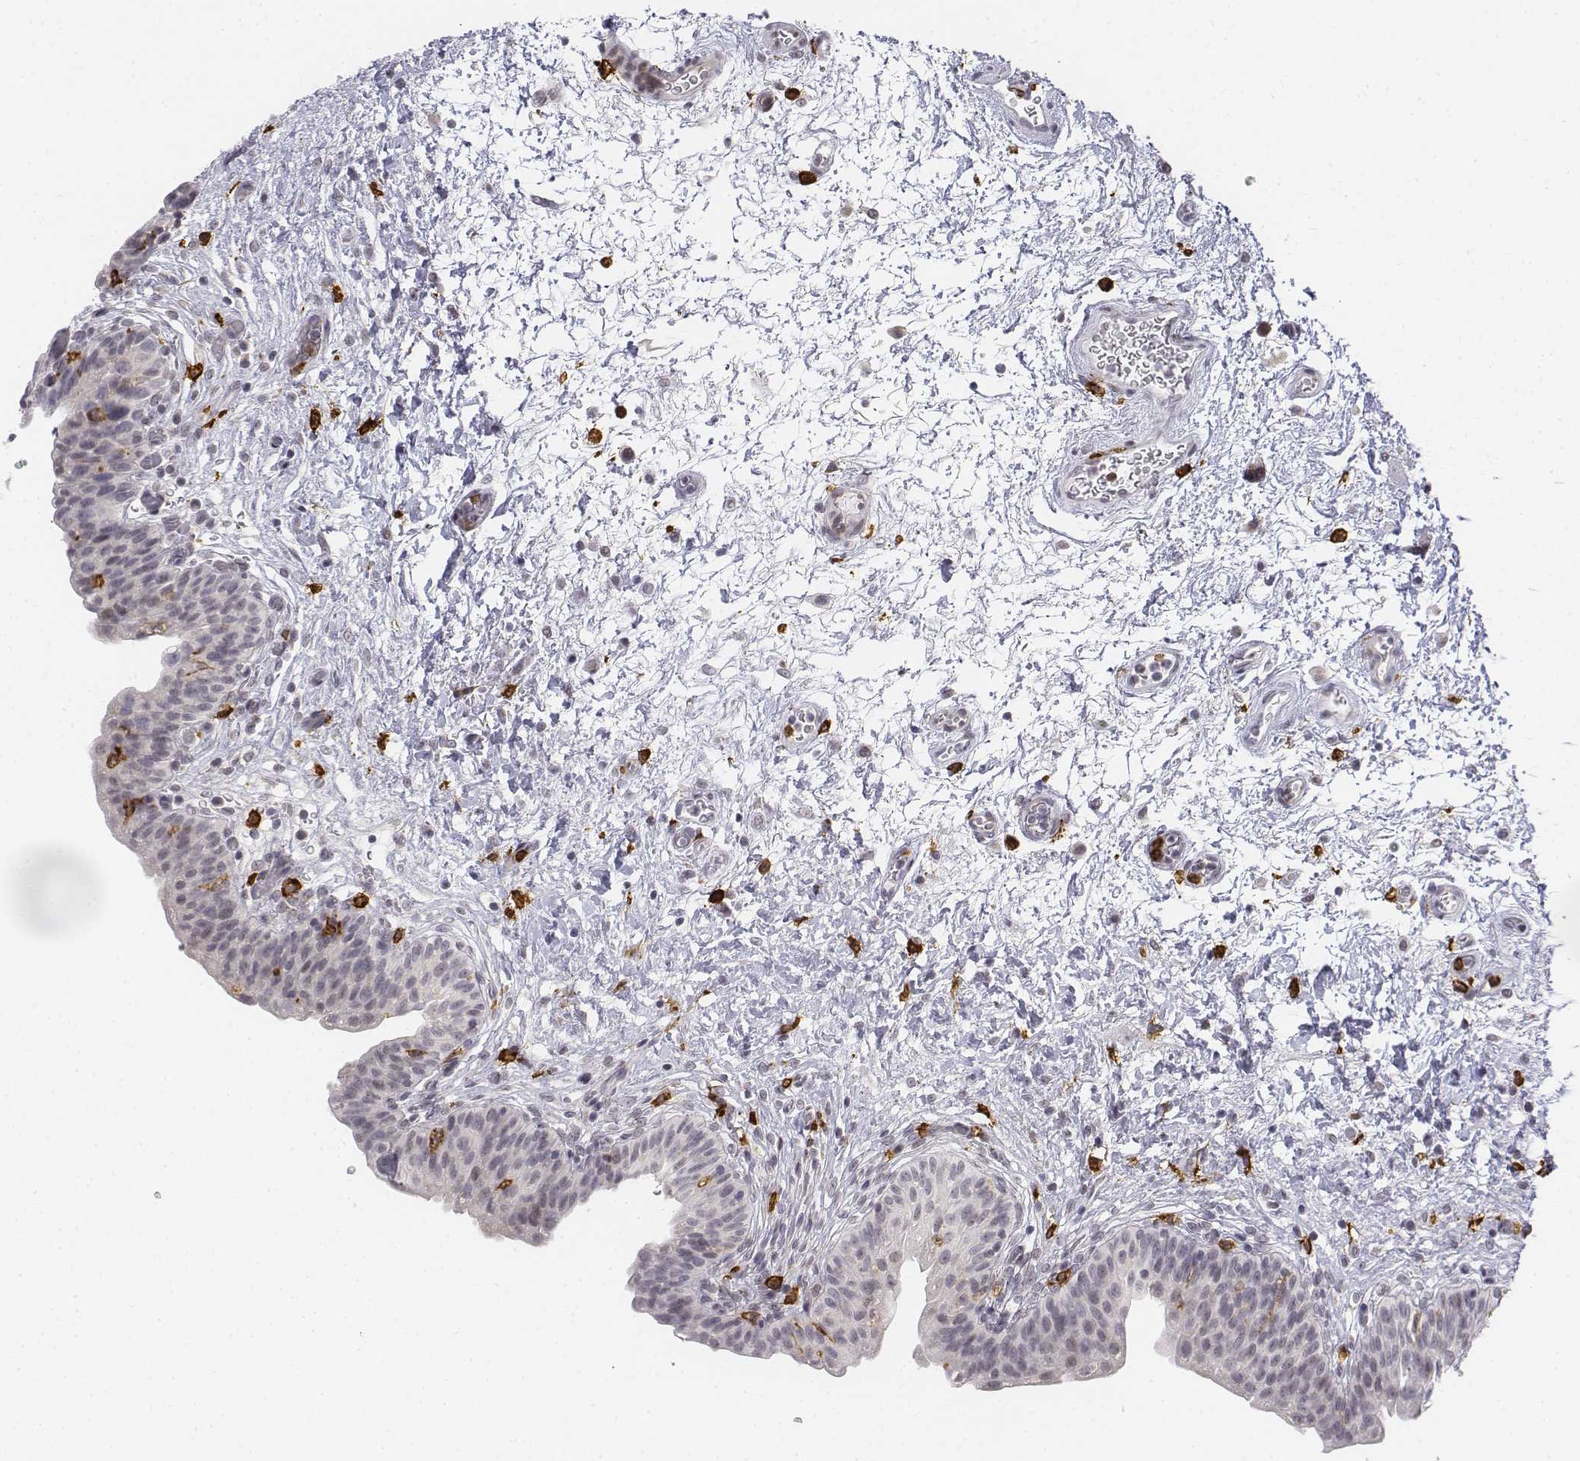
{"staining": {"intensity": "negative", "quantity": "none", "location": "none"}, "tissue": "urinary bladder", "cell_type": "Urothelial cells", "image_type": "normal", "snomed": [{"axis": "morphology", "description": "Normal tissue, NOS"}, {"axis": "topography", "description": "Urinary bladder"}], "caption": "Immunohistochemical staining of normal human urinary bladder exhibits no significant staining in urothelial cells.", "gene": "CD14", "patient": {"sex": "male", "age": 69}}